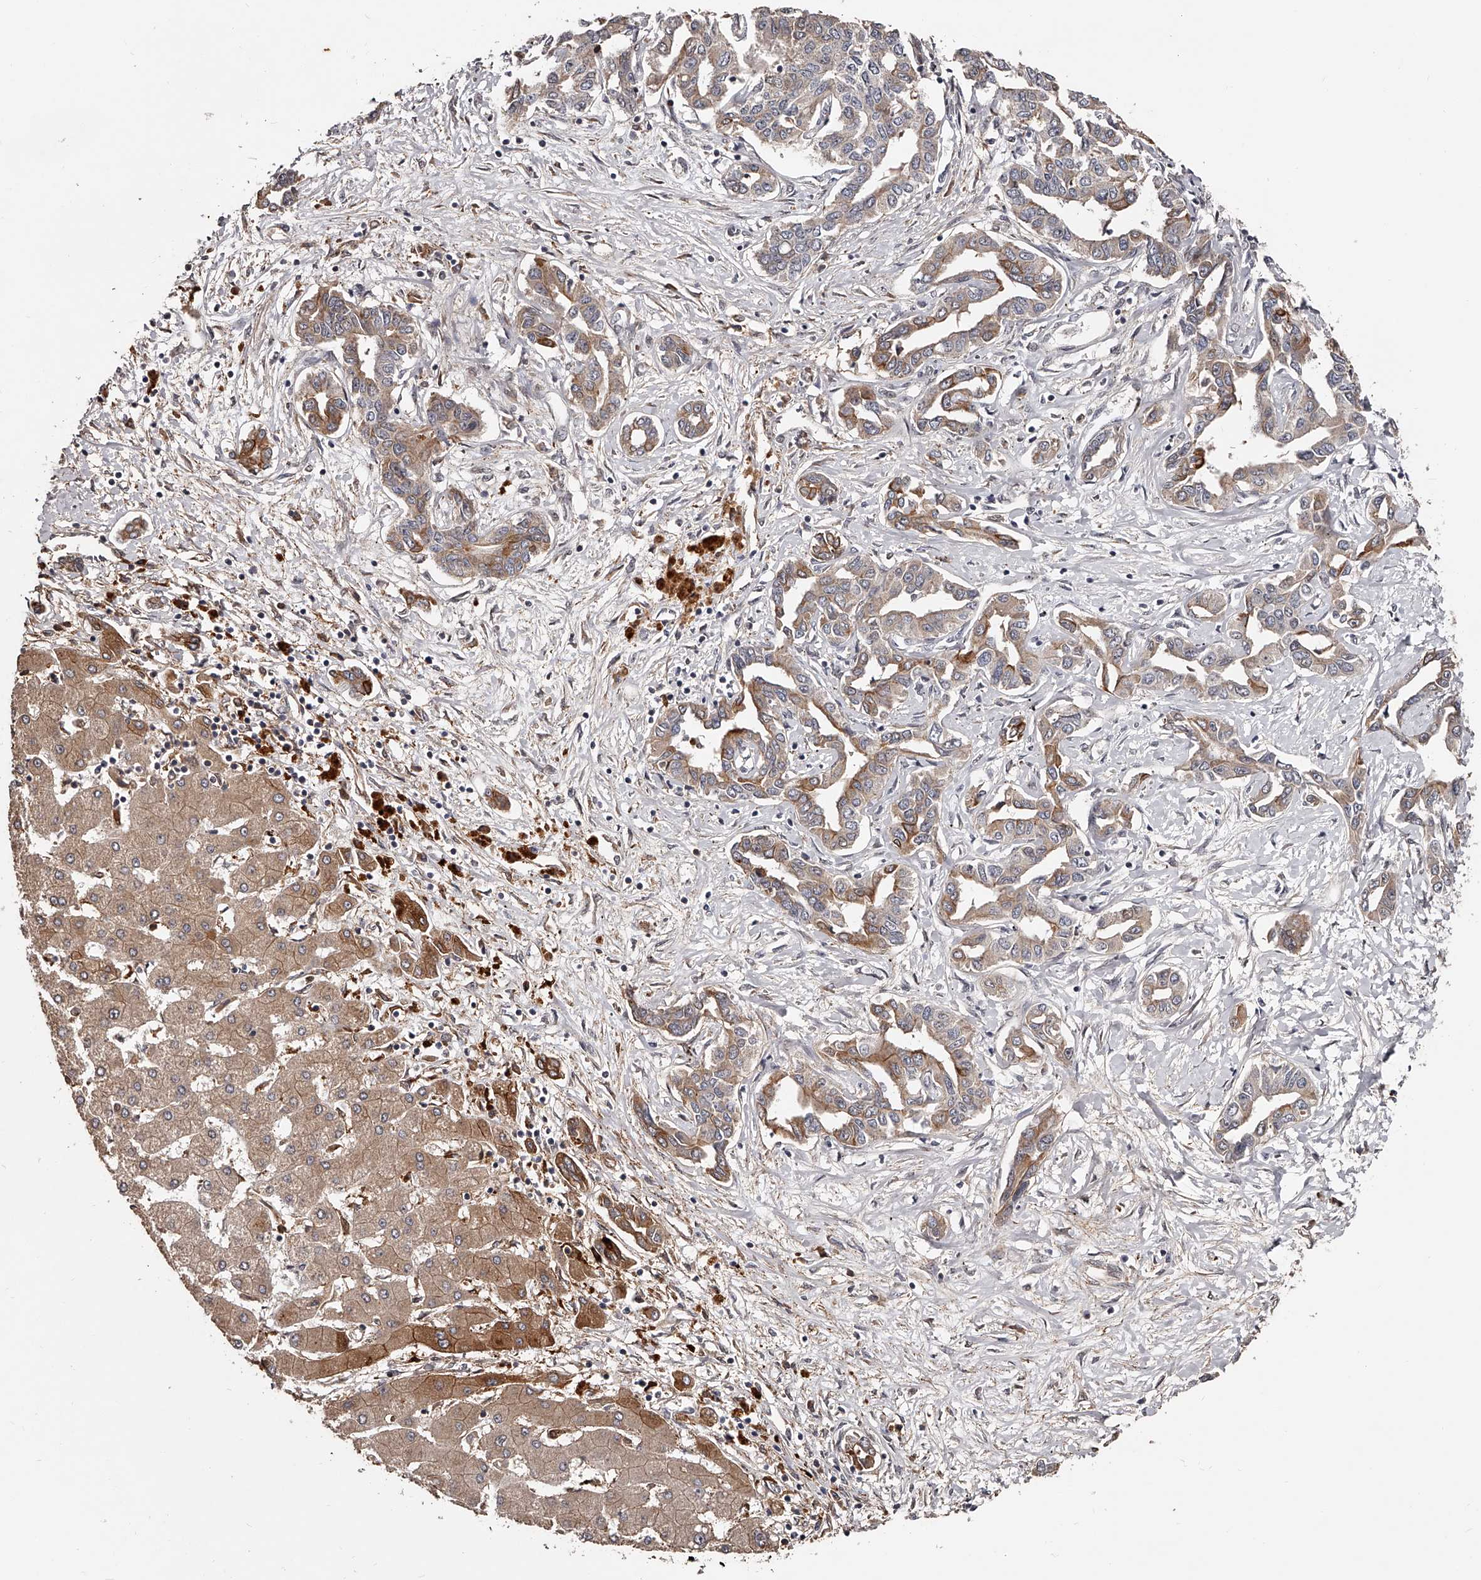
{"staining": {"intensity": "moderate", "quantity": "25%-75%", "location": "cytoplasmic/membranous"}, "tissue": "liver cancer", "cell_type": "Tumor cells", "image_type": "cancer", "snomed": [{"axis": "morphology", "description": "Cholangiocarcinoma"}, {"axis": "topography", "description": "Liver"}], "caption": "The photomicrograph reveals staining of cholangiocarcinoma (liver), revealing moderate cytoplasmic/membranous protein expression (brown color) within tumor cells.", "gene": "URGCP", "patient": {"sex": "male", "age": 59}}